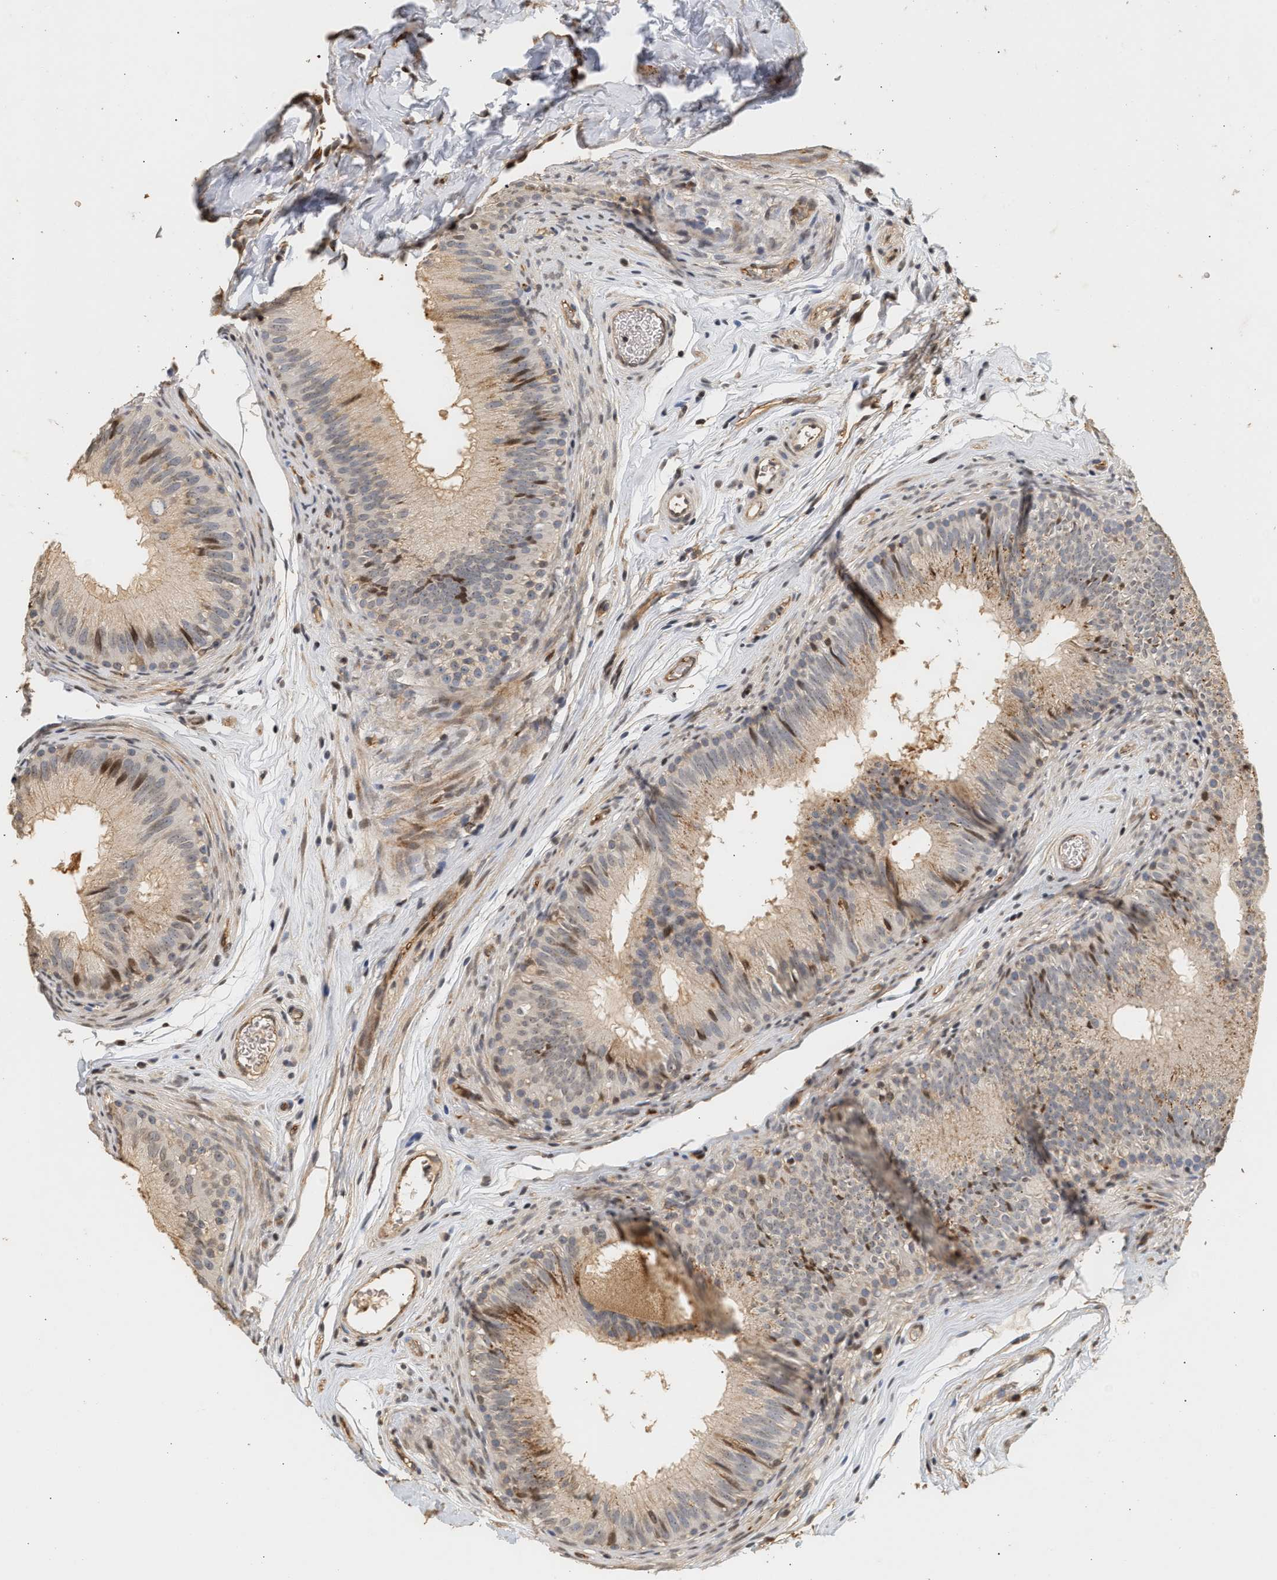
{"staining": {"intensity": "moderate", "quantity": "<25%", "location": "nuclear"}, "tissue": "epididymis", "cell_type": "Glandular cells", "image_type": "normal", "snomed": [{"axis": "morphology", "description": "Normal tissue, NOS"}, {"axis": "topography", "description": "Epididymis"}], "caption": "A low amount of moderate nuclear staining is identified in approximately <25% of glandular cells in unremarkable epididymis. The staining is performed using DAB brown chromogen to label protein expression. The nuclei are counter-stained blue using hematoxylin.", "gene": "PLXND1", "patient": {"sex": "male", "age": 36}}